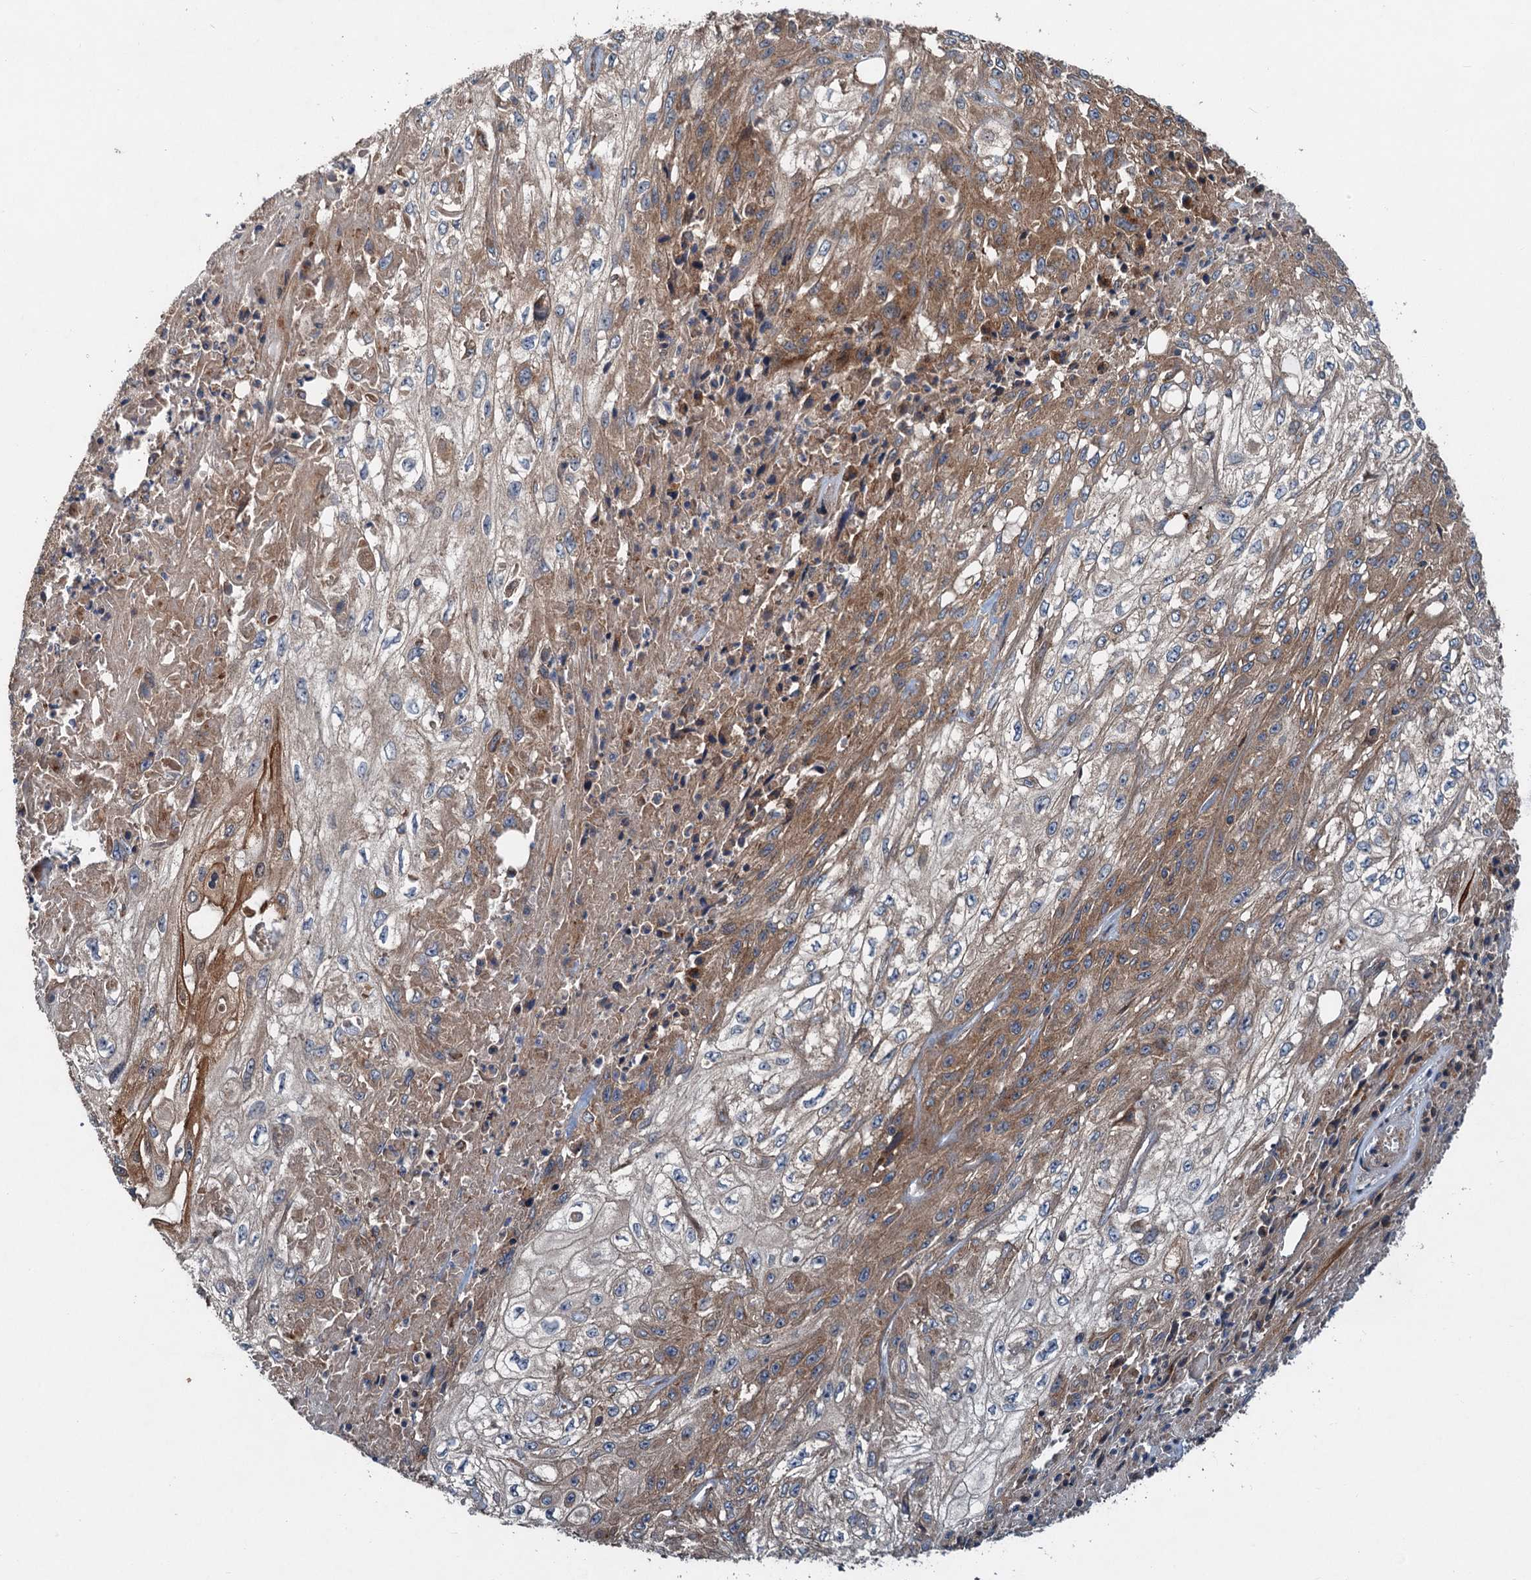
{"staining": {"intensity": "moderate", "quantity": "25%-75%", "location": "cytoplasmic/membranous"}, "tissue": "skin cancer", "cell_type": "Tumor cells", "image_type": "cancer", "snomed": [{"axis": "morphology", "description": "Squamous cell carcinoma, NOS"}, {"axis": "morphology", "description": "Squamous cell carcinoma, metastatic, NOS"}, {"axis": "topography", "description": "Skin"}, {"axis": "topography", "description": "Lymph node"}], "caption": "Protein expression analysis of human skin cancer (metastatic squamous cell carcinoma) reveals moderate cytoplasmic/membranous staining in approximately 25%-75% of tumor cells. (DAB IHC, brown staining for protein, blue staining for nuclei).", "gene": "COG3", "patient": {"sex": "male", "age": 75}}